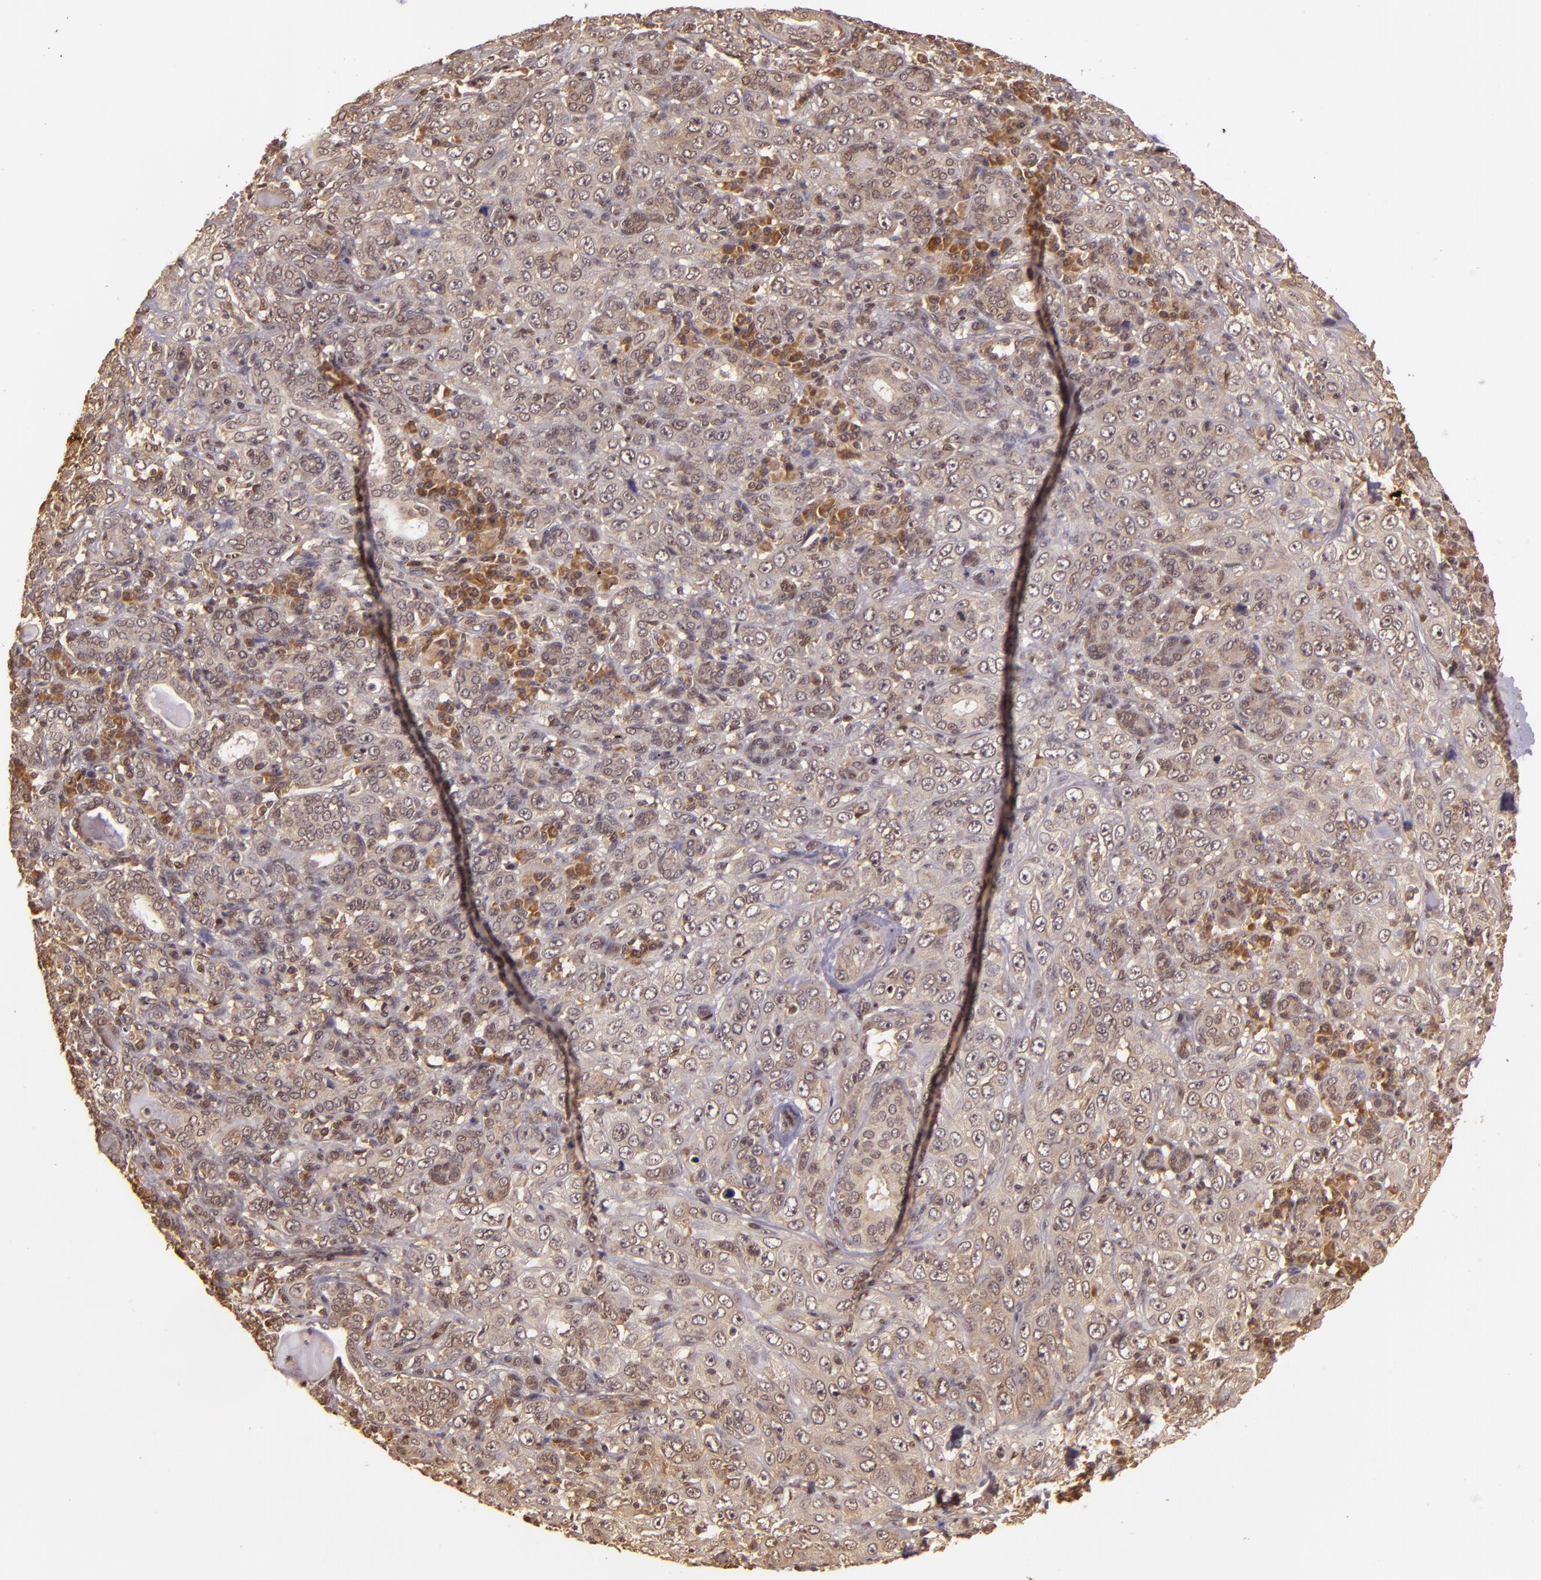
{"staining": {"intensity": "weak", "quantity": ">75%", "location": "cytoplasmic/membranous,nuclear"}, "tissue": "skin cancer", "cell_type": "Tumor cells", "image_type": "cancer", "snomed": [{"axis": "morphology", "description": "Squamous cell carcinoma, NOS"}, {"axis": "topography", "description": "Skin"}], "caption": "IHC of human skin cancer reveals low levels of weak cytoplasmic/membranous and nuclear expression in about >75% of tumor cells.", "gene": "TXNRD2", "patient": {"sex": "male", "age": 84}}